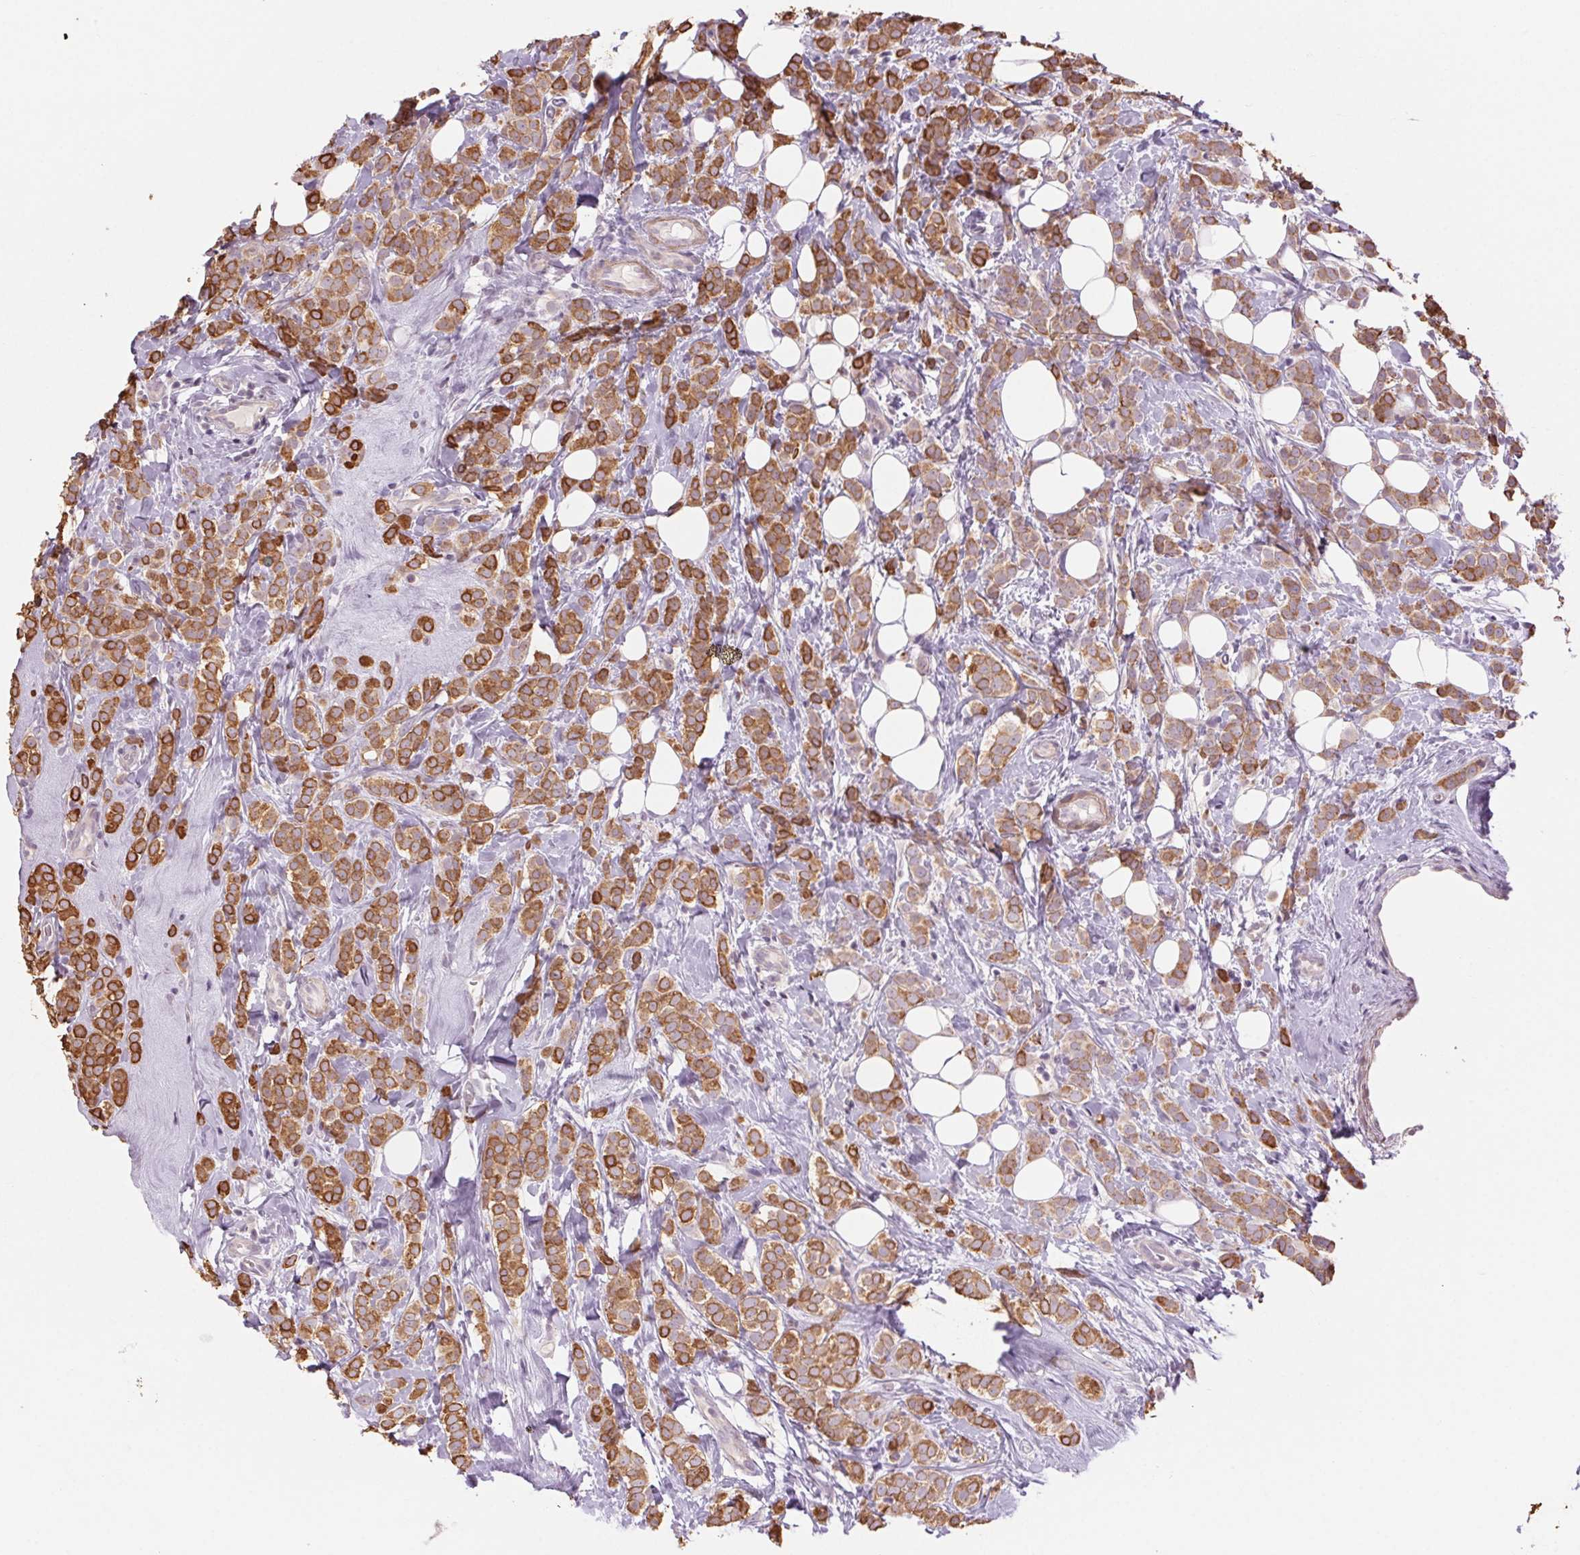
{"staining": {"intensity": "strong", "quantity": ">75%", "location": "cytoplasmic/membranous"}, "tissue": "breast cancer", "cell_type": "Tumor cells", "image_type": "cancer", "snomed": [{"axis": "morphology", "description": "Lobular carcinoma"}, {"axis": "topography", "description": "Breast"}], "caption": "This is an image of immunohistochemistry staining of breast cancer, which shows strong expression in the cytoplasmic/membranous of tumor cells.", "gene": "HHLA2", "patient": {"sex": "female", "age": 49}}